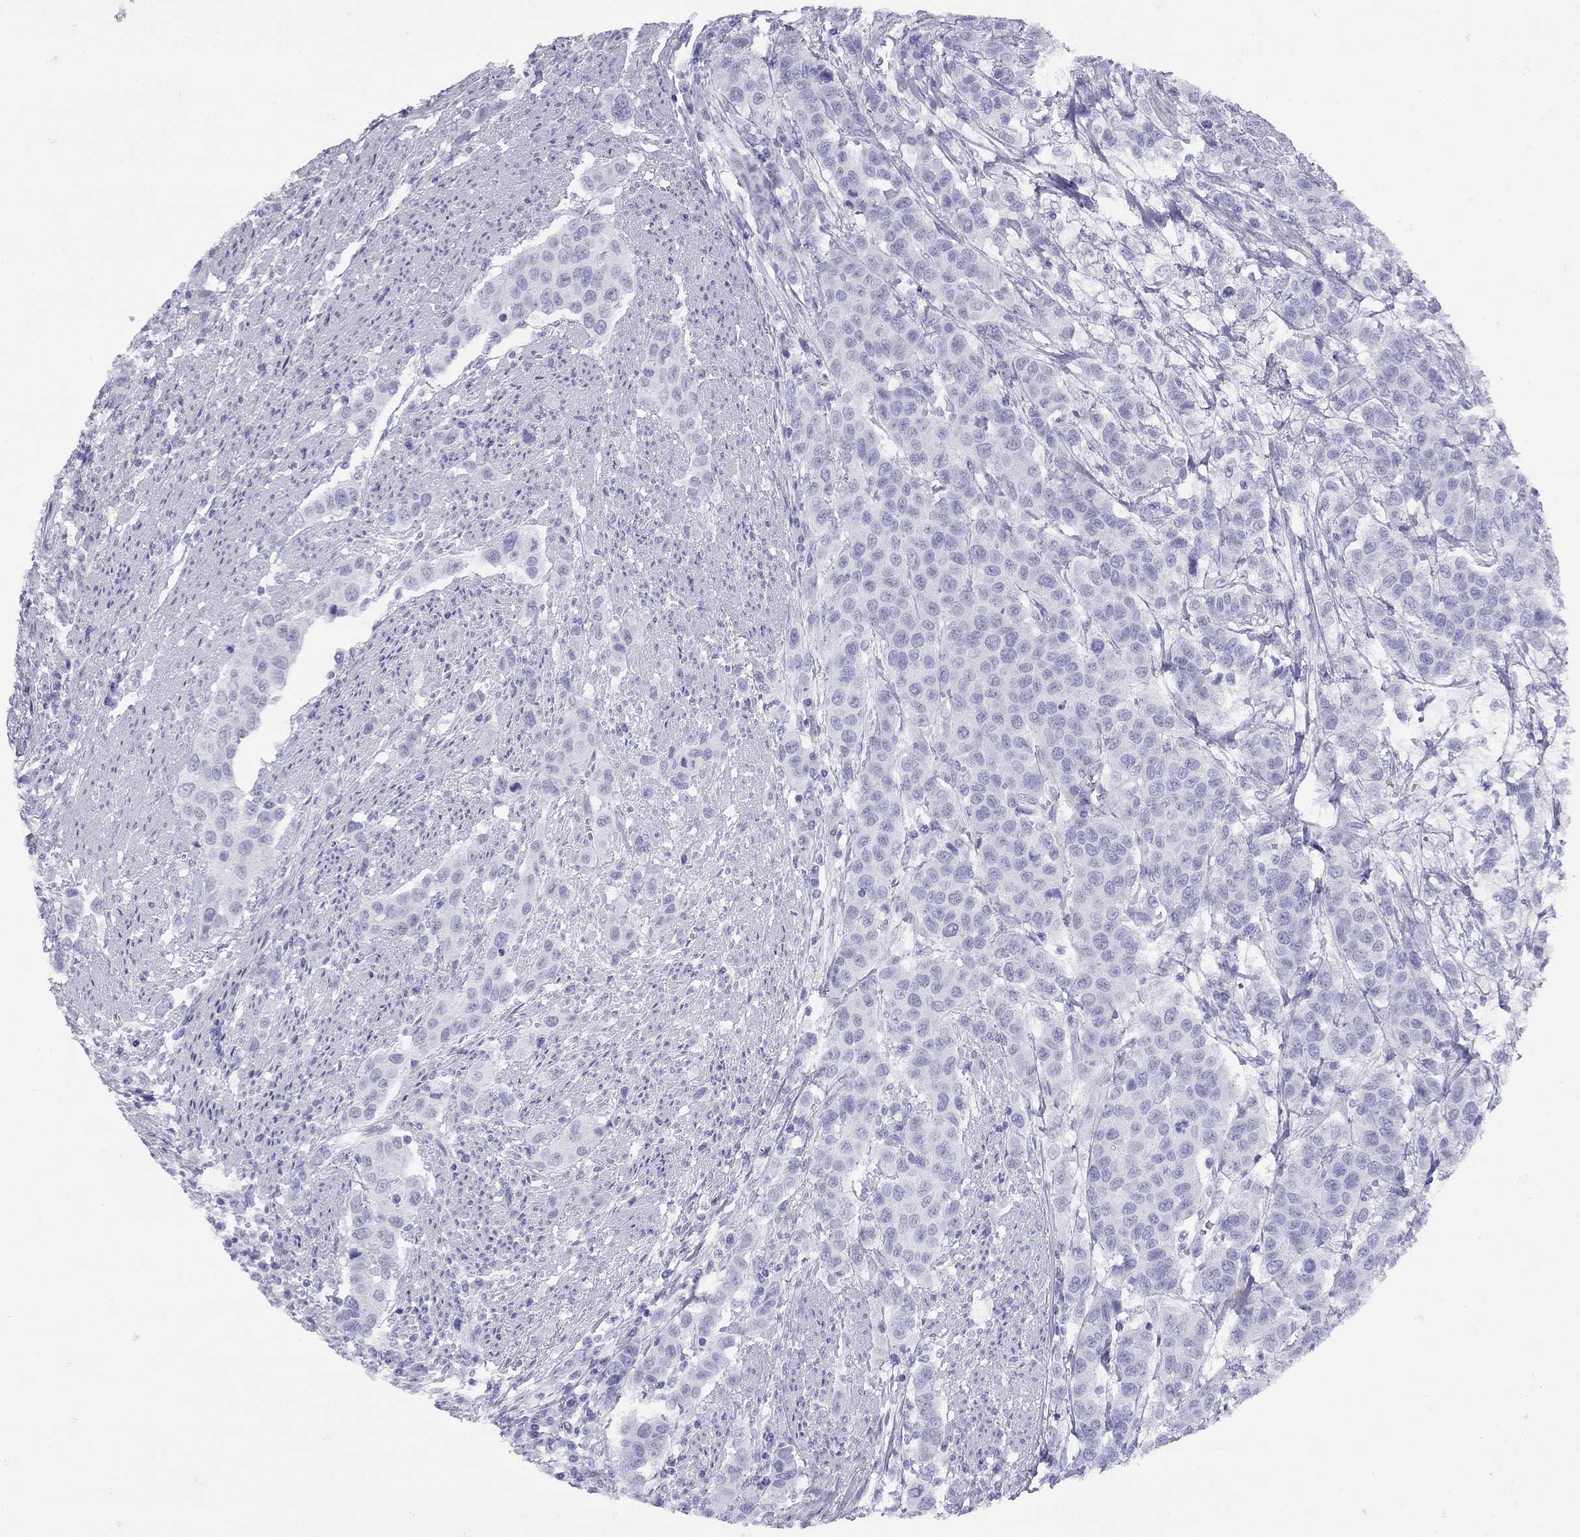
{"staining": {"intensity": "negative", "quantity": "none", "location": "none"}, "tissue": "urothelial cancer", "cell_type": "Tumor cells", "image_type": "cancer", "snomed": [{"axis": "morphology", "description": "Urothelial carcinoma, High grade"}, {"axis": "topography", "description": "Urinary bladder"}], "caption": "Tumor cells are negative for protein expression in human urothelial cancer.", "gene": "GRIA2", "patient": {"sex": "female", "age": 58}}